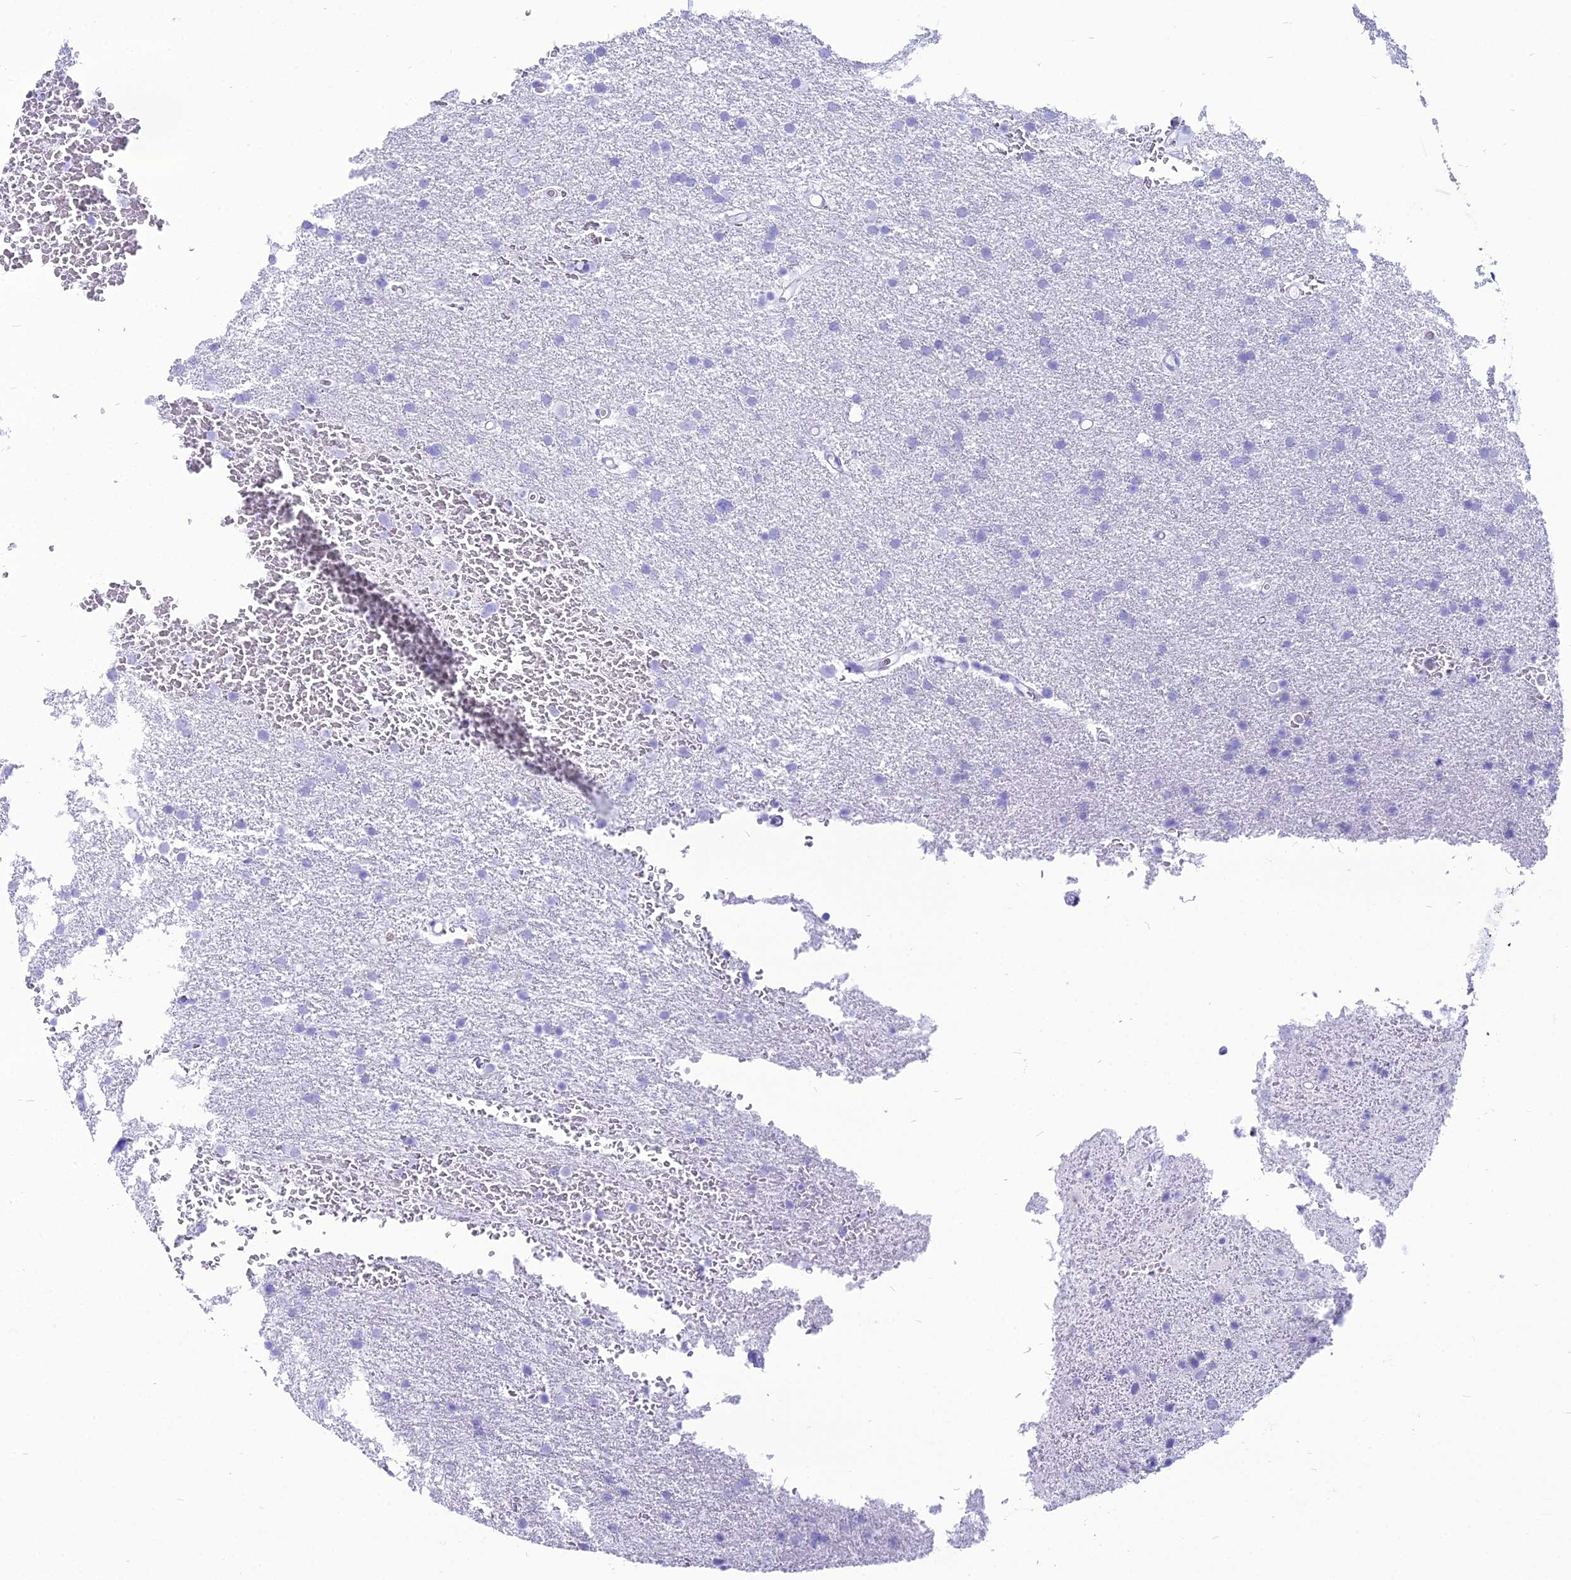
{"staining": {"intensity": "negative", "quantity": "none", "location": "none"}, "tissue": "glioma", "cell_type": "Tumor cells", "image_type": "cancer", "snomed": [{"axis": "morphology", "description": "Glioma, malignant, High grade"}, {"axis": "topography", "description": "Cerebral cortex"}], "caption": "Glioma was stained to show a protein in brown. There is no significant positivity in tumor cells. (DAB (3,3'-diaminobenzidine) IHC visualized using brightfield microscopy, high magnification).", "gene": "PNMA5", "patient": {"sex": "female", "age": 36}}